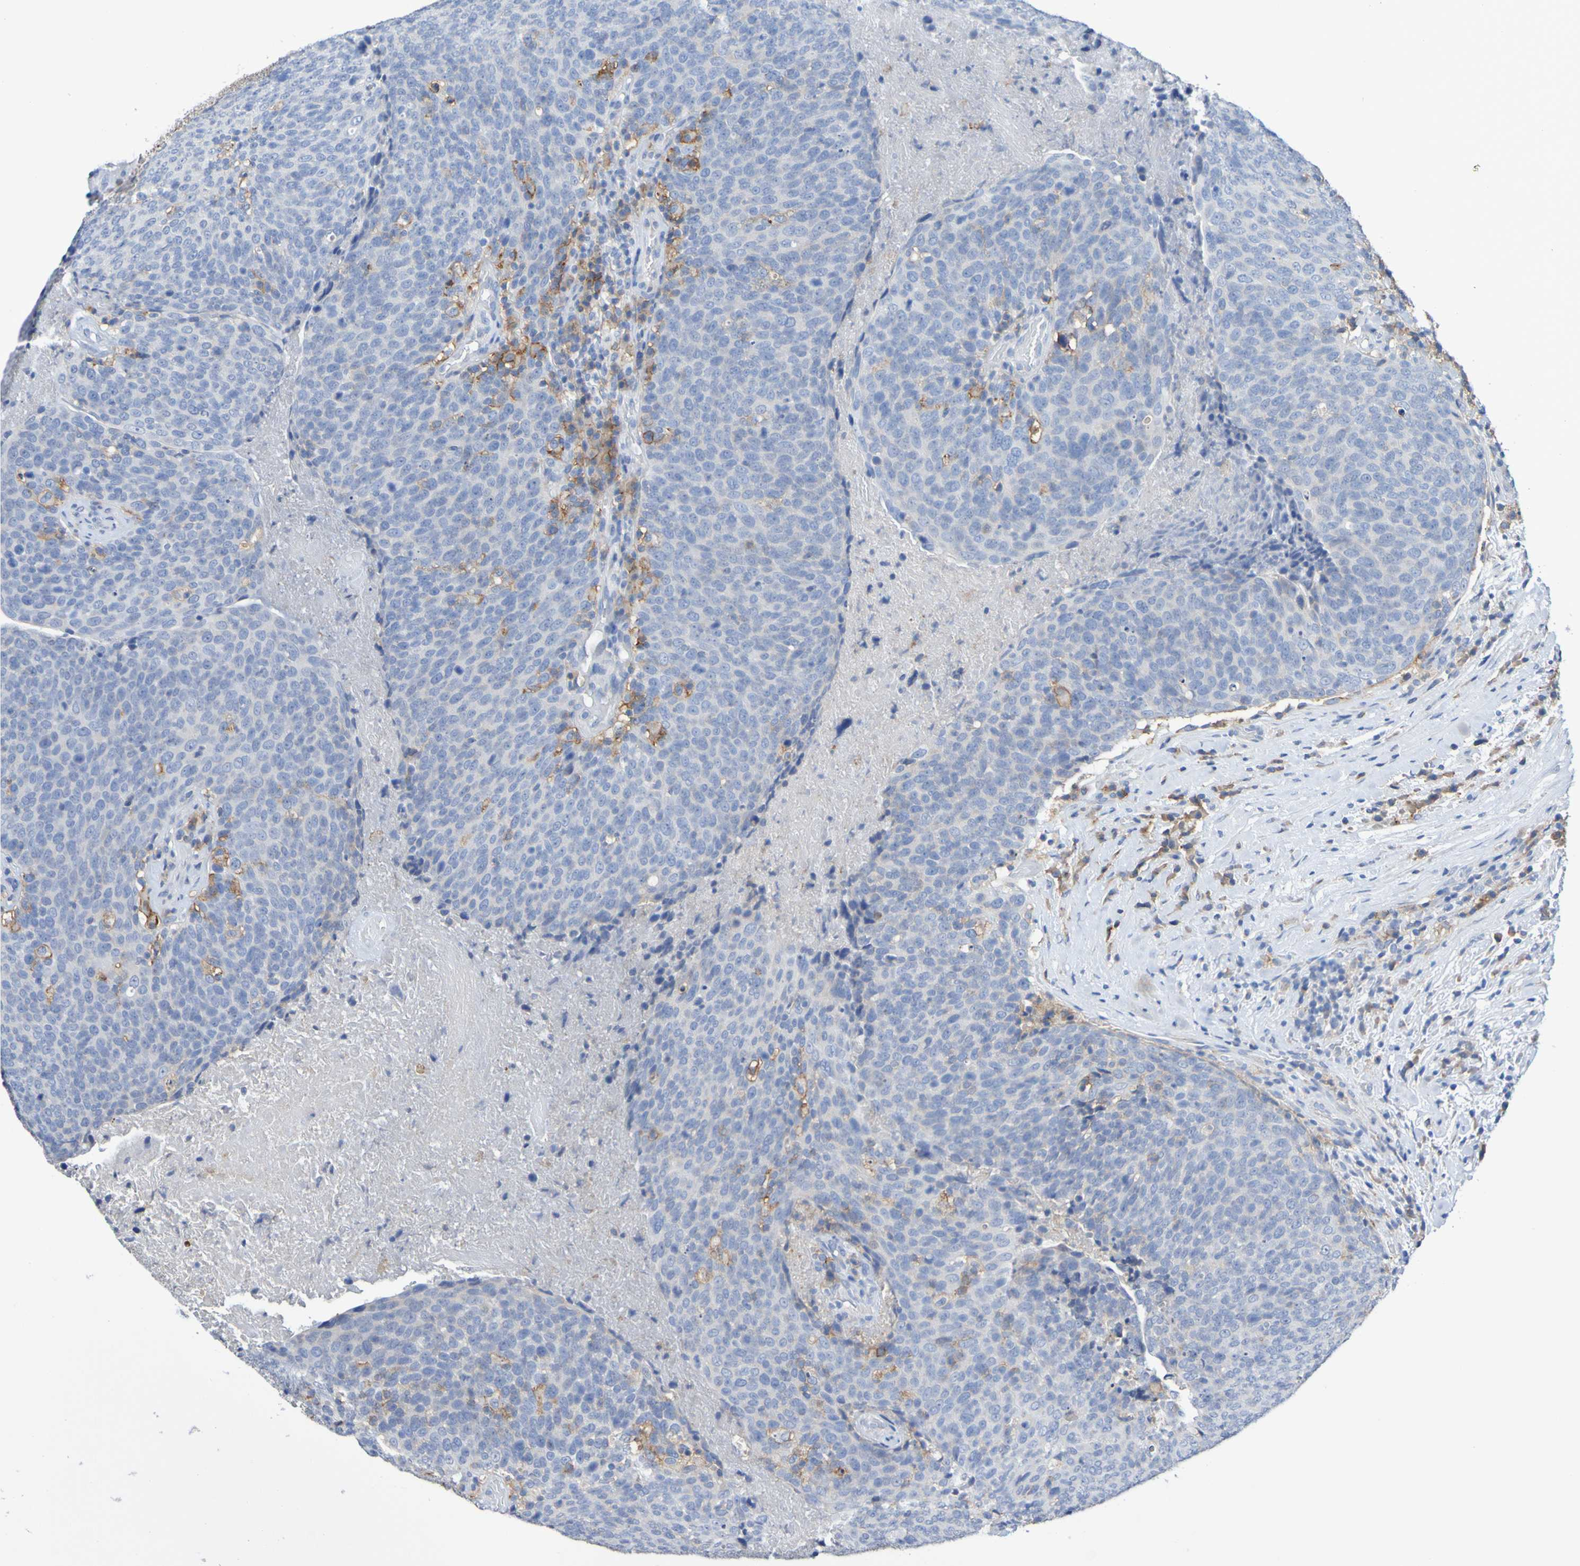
{"staining": {"intensity": "moderate", "quantity": "<25%", "location": "cytoplasmic/membranous"}, "tissue": "head and neck cancer", "cell_type": "Tumor cells", "image_type": "cancer", "snomed": [{"axis": "morphology", "description": "Squamous cell carcinoma, NOS"}, {"axis": "morphology", "description": "Squamous cell carcinoma, metastatic, NOS"}, {"axis": "topography", "description": "Lymph node"}, {"axis": "topography", "description": "Head-Neck"}], "caption": "Brown immunohistochemical staining in human head and neck cancer (squamous cell carcinoma) demonstrates moderate cytoplasmic/membranous positivity in about <25% of tumor cells.", "gene": "SLC3A2", "patient": {"sex": "male", "age": 62}}